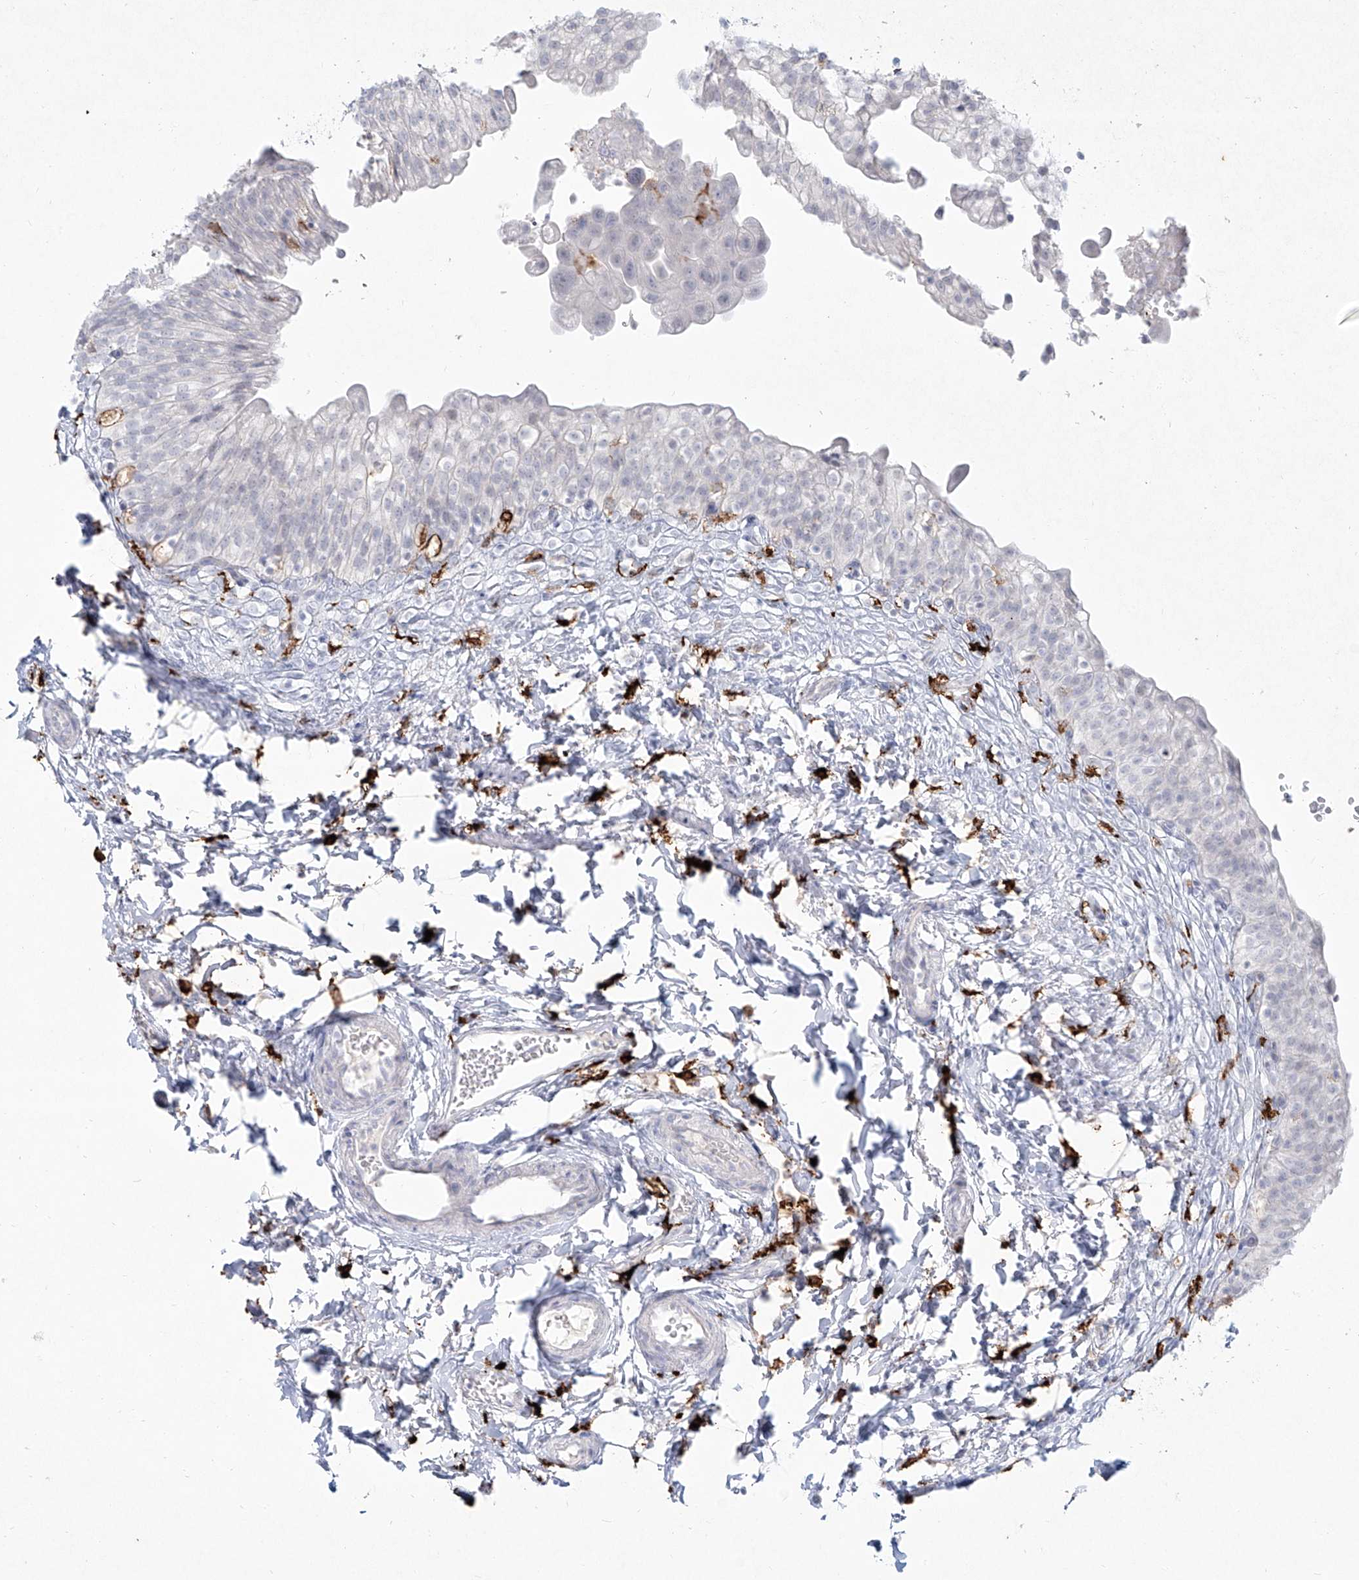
{"staining": {"intensity": "negative", "quantity": "none", "location": "none"}, "tissue": "urinary bladder", "cell_type": "Urothelial cells", "image_type": "normal", "snomed": [{"axis": "morphology", "description": "Normal tissue, NOS"}, {"axis": "topography", "description": "Urinary bladder"}], "caption": "Immunohistochemical staining of normal urinary bladder displays no significant expression in urothelial cells. Brightfield microscopy of immunohistochemistry stained with DAB (brown) and hematoxylin (blue), captured at high magnification.", "gene": "CD209", "patient": {"sex": "male", "age": 55}}